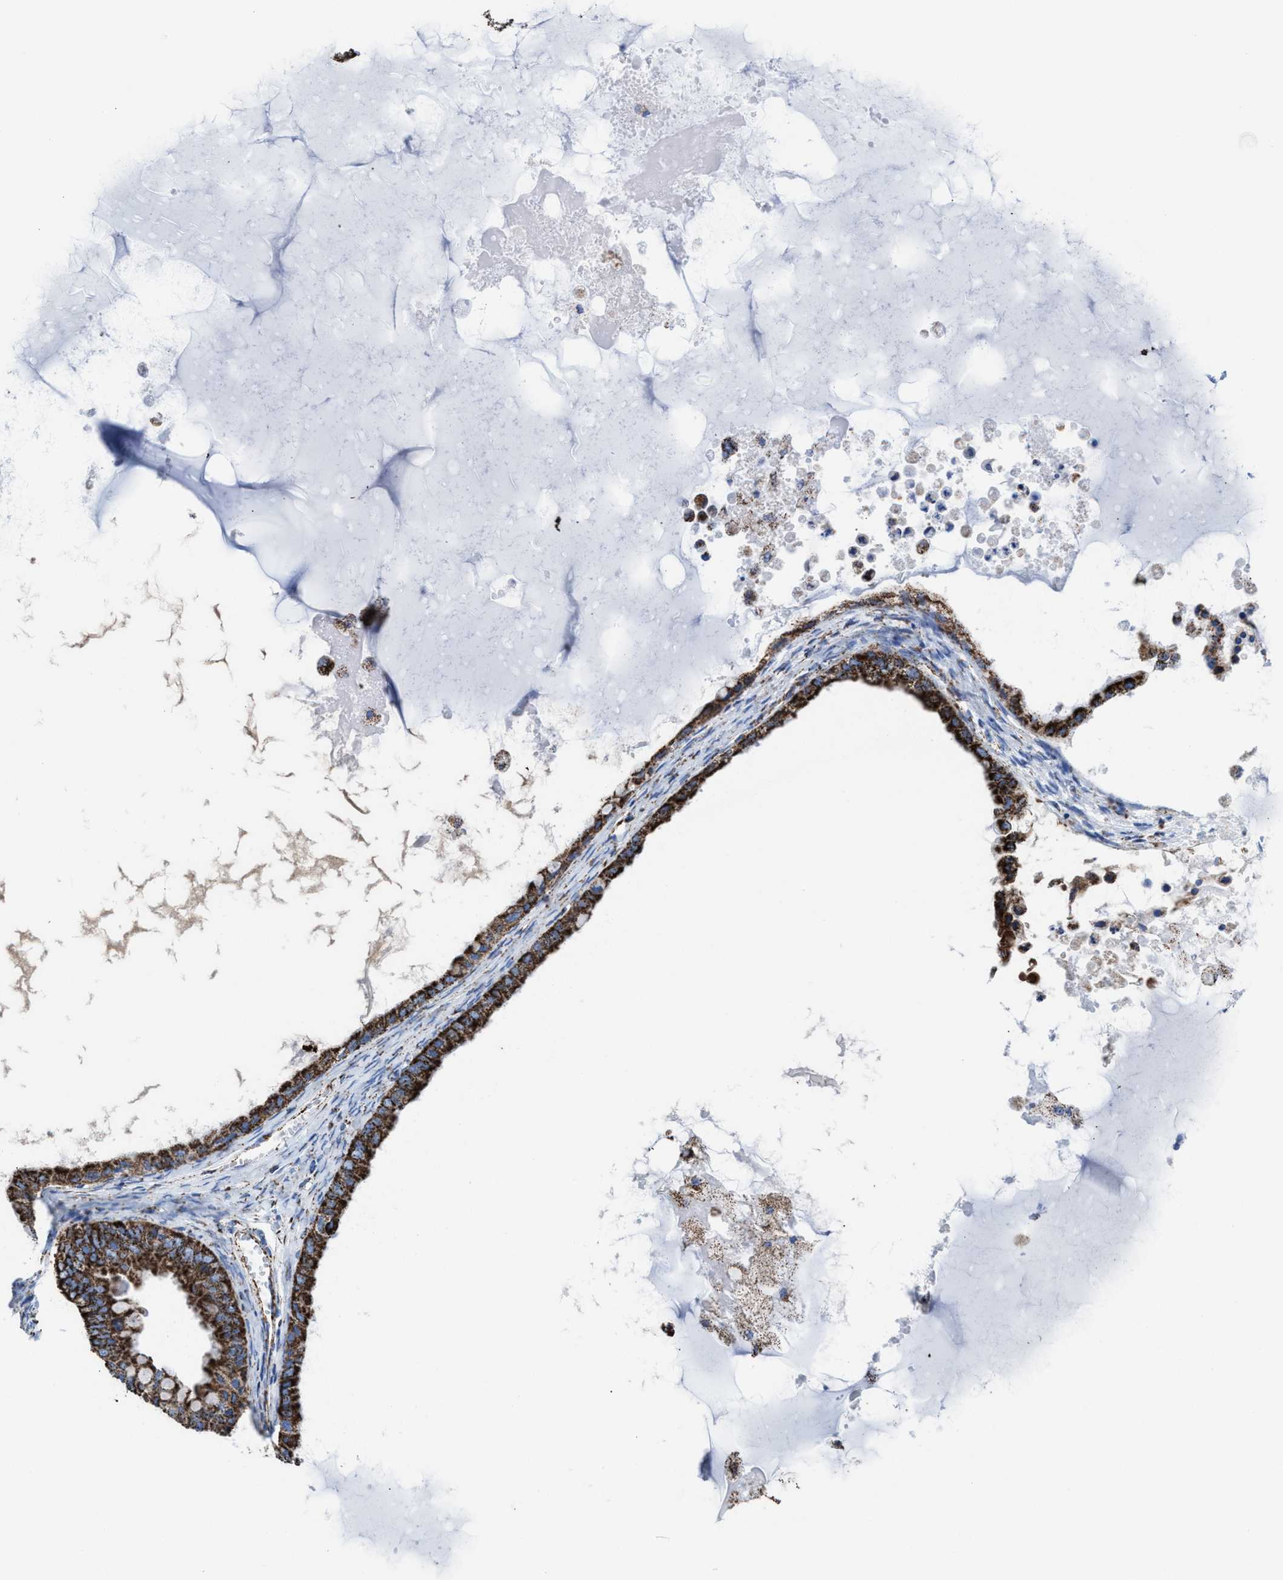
{"staining": {"intensity": "strong", "quantity": ">75%", "location": "cytoplasmic/membranous"}, "tissue": "ovarian cancer", "cell_type": "Tumor cells", "image_type": "cancer", "snomed": [{"axis": "morphology", "description": "Cystadenocarcinoma, mucinous, NOS"}, {"axis": "topography", "description": "Ovary"}], "caption": "An immunohistochemistry image of tumor tissue is shown. Protein staining in brown highlights strong cytoplasmic/membranous positivity in ovarian mucinous cystadenocarcinoma within tumor cells.", "gene": "ECHS1", "patient": {"sex": "female", "age": 80}}